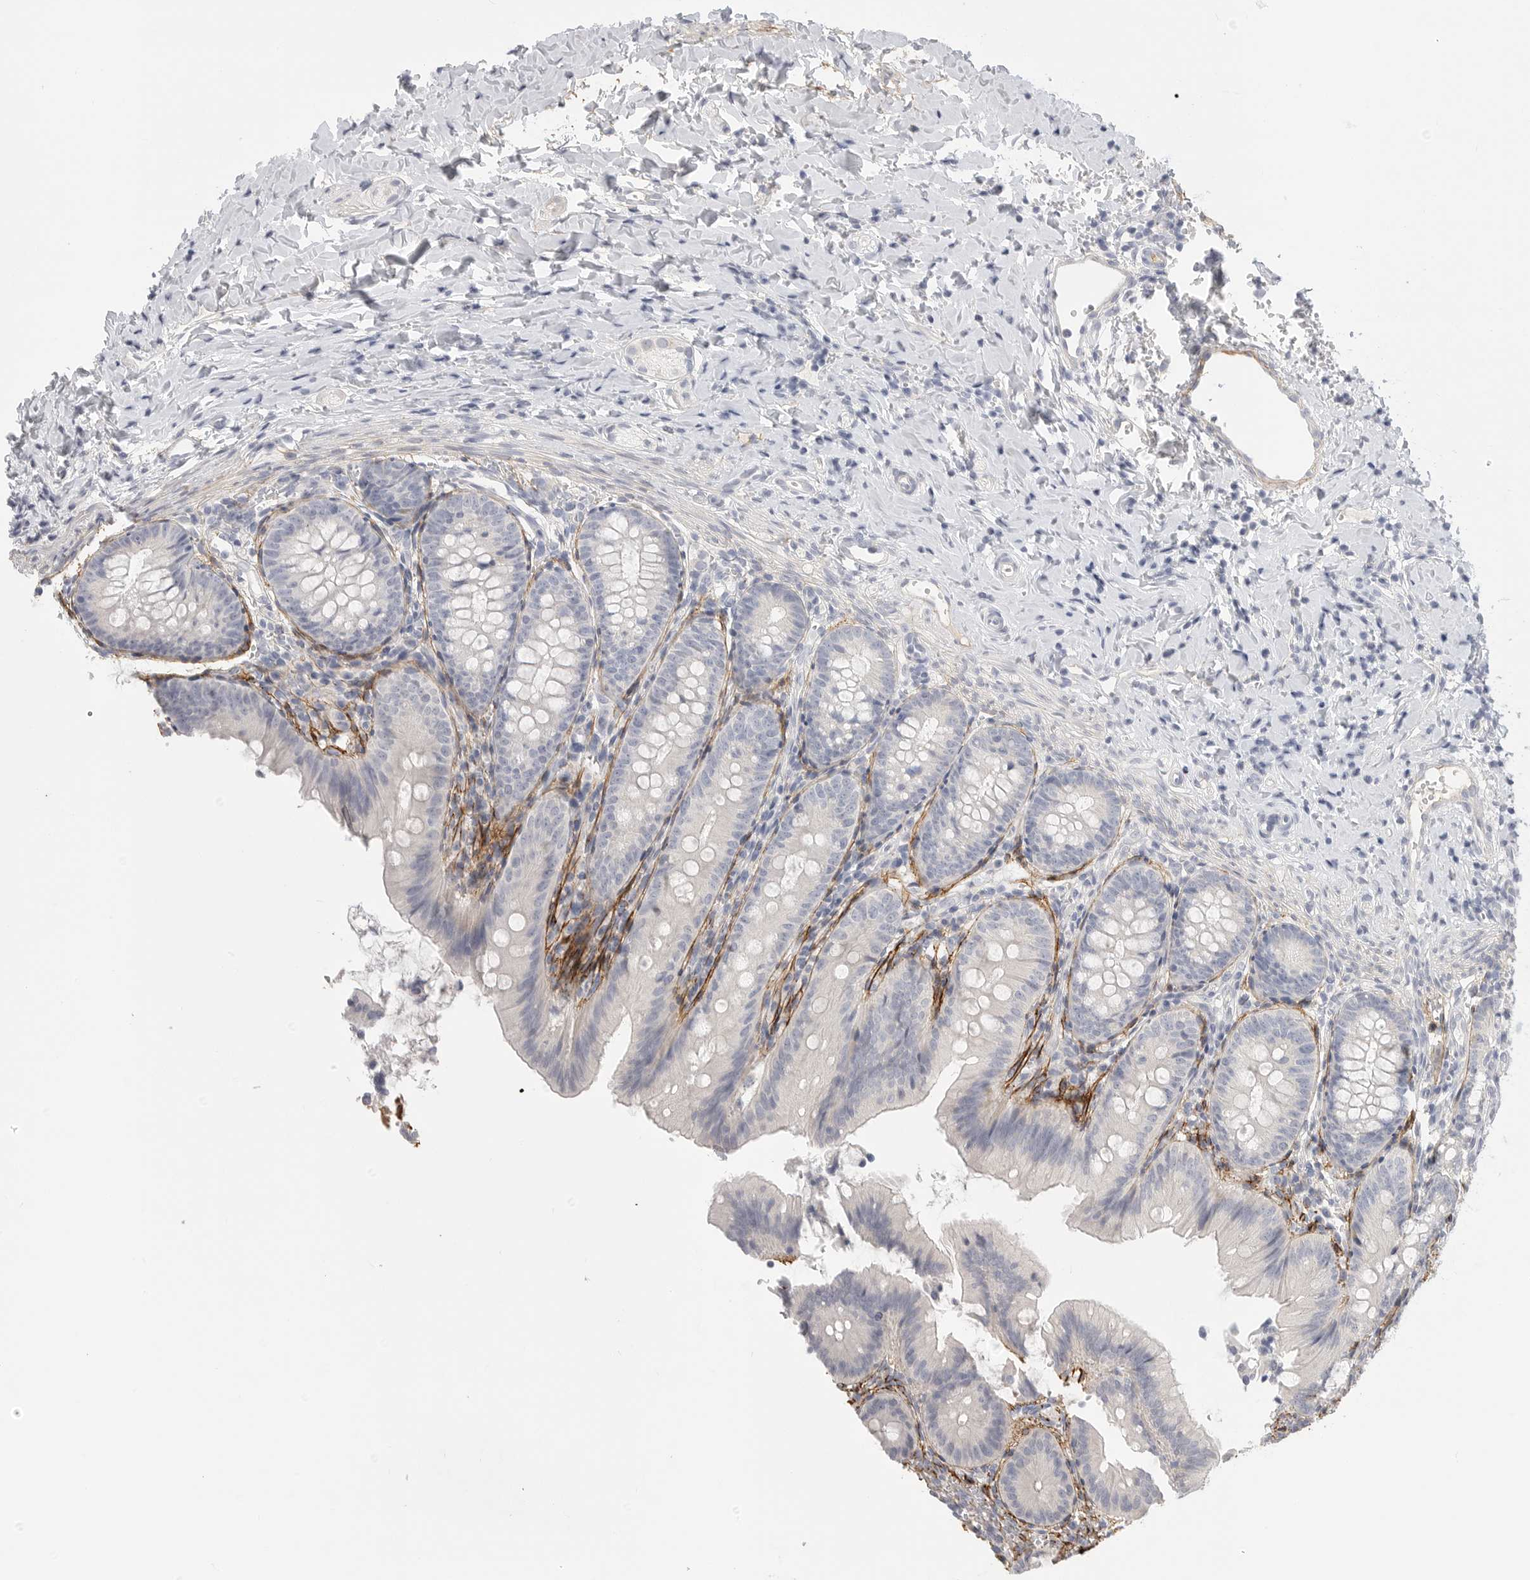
{"staining": {"intensity": "negative", "quantity": "none", "location": "none"}, "tissue": "appendix", "cell_type": "Glandular cells", "image_type": "normal", "snomed": [{"axis": "morphology", "description": "Normal tissue, NOS"}, {"axis": "topography", "description": "Appendix"}], "caption": "A photomicrograph of human appendix is negative for staining in glandular cells.", "gene": "FBN2", "patient": {"sex": "male", "age": 1}}